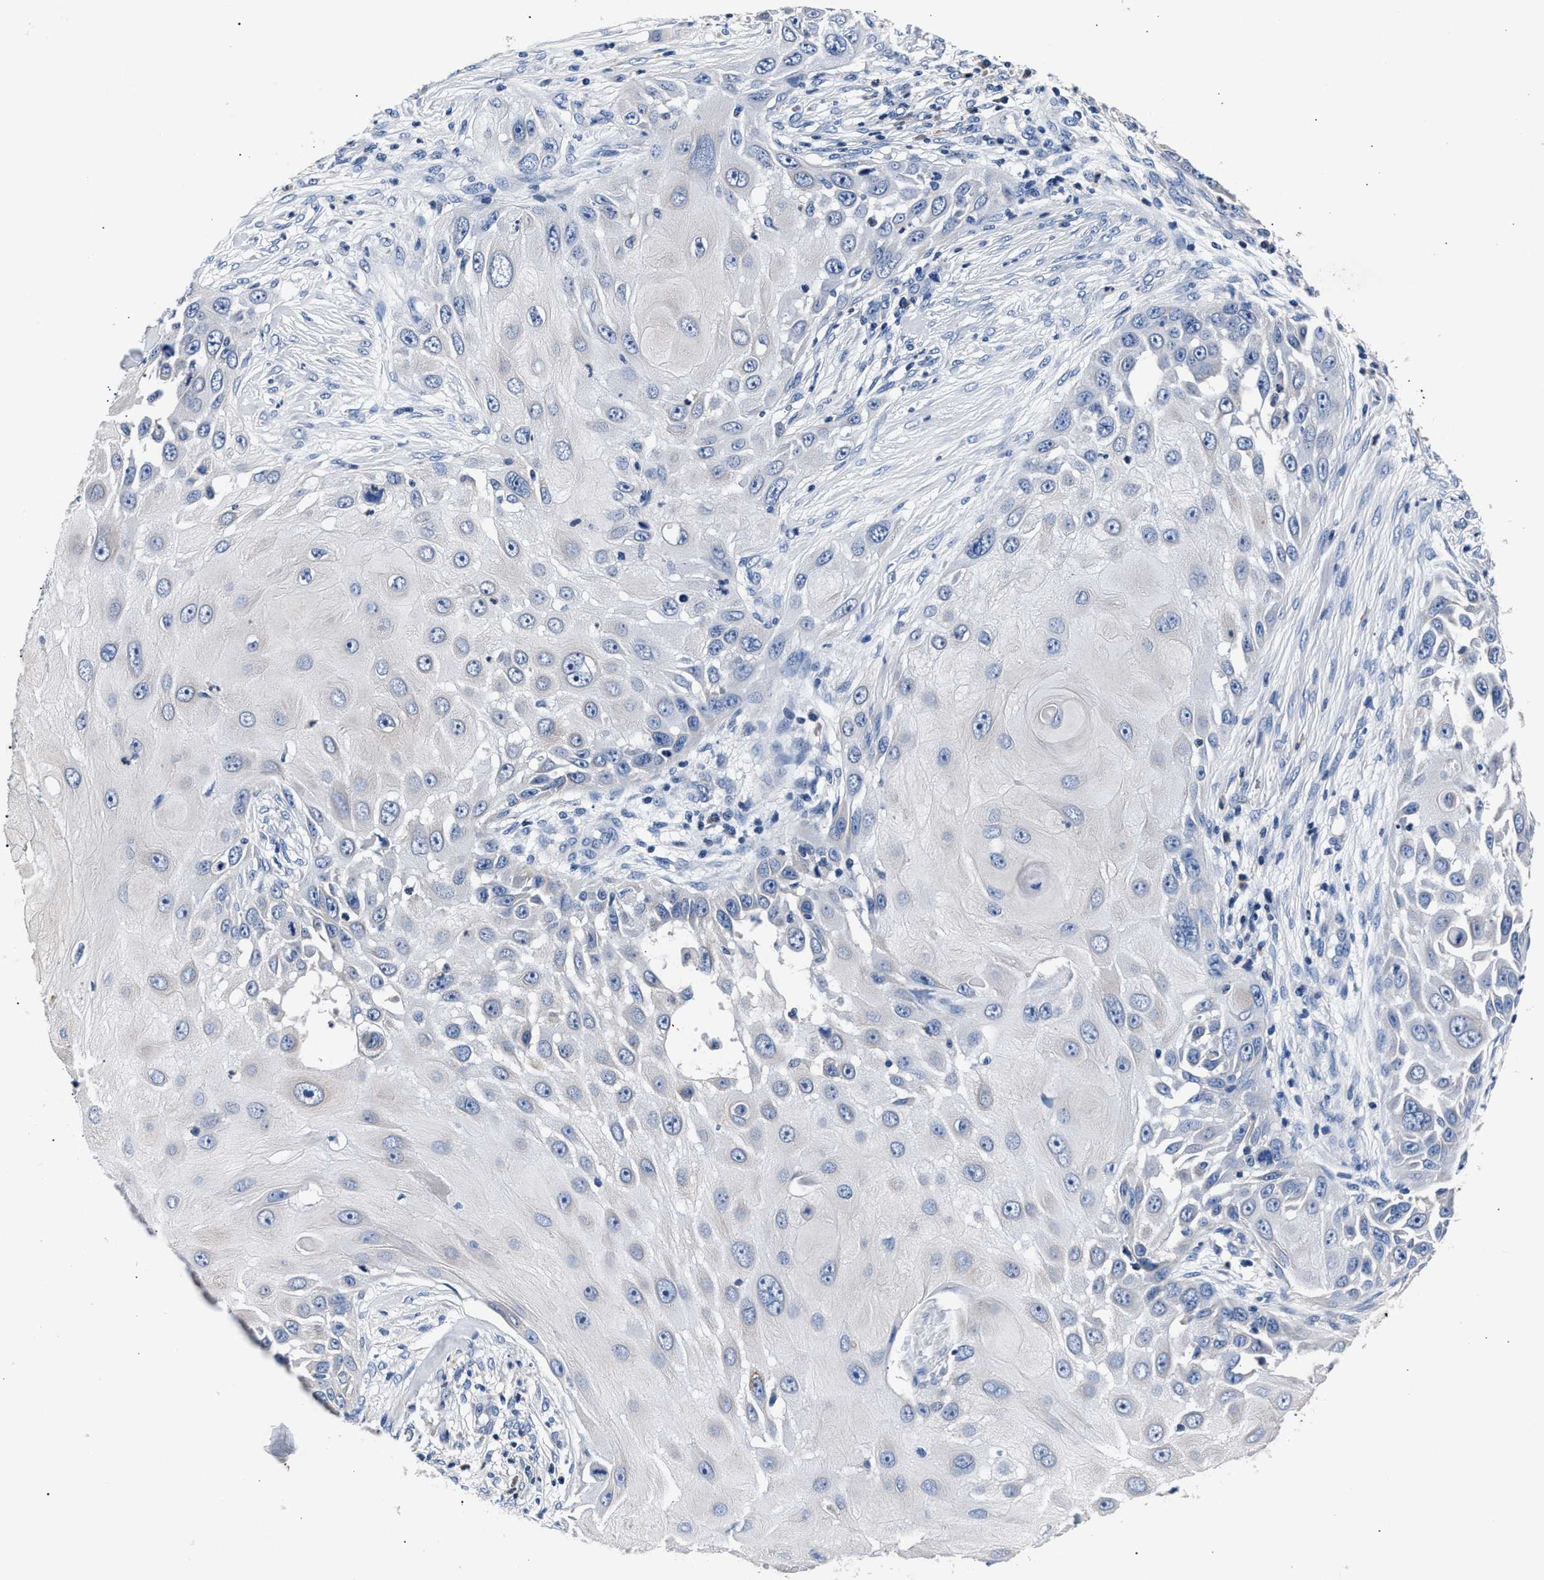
{"staining": {"intensity": "negative", "quantity": "none", "location": "none"}, "tissue": "skin cancer", "cell_type": "Tumor cells", "image_type": "cancer", "snomed": [{"axis": "morphology", "description": "Squamous cell carcinoma, NOS"}, {"axis": "topography", "description": "Skin"}], "caption": "The image reveals no staining of tumor cells in skin squamous cell carcinoma.", "gene": "PHF24", "patient": {"sex": "female", "age": 44}}